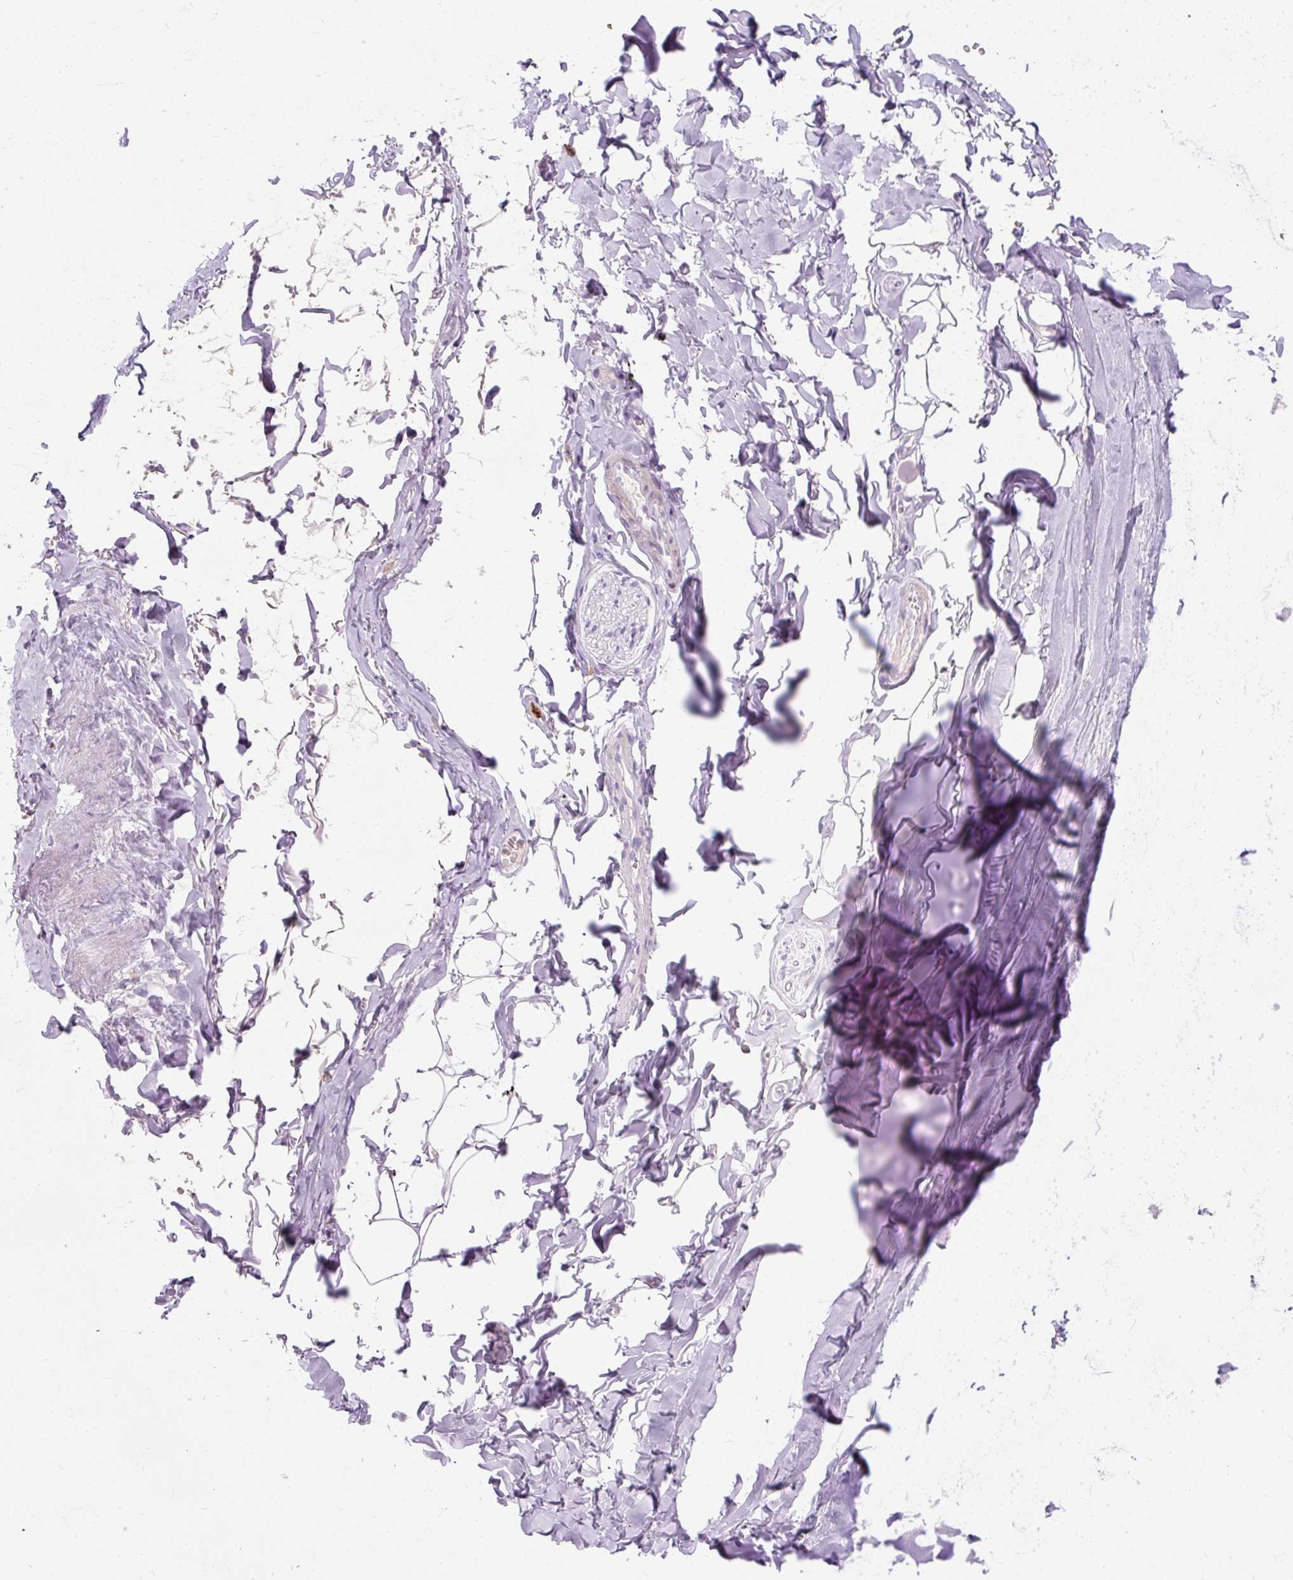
{"staining": {"intensity": "negative", "quantity": "none", "location": "none"}, "tissue": "adipose tissue", "cell_type": "Adipocytes", "image_type": "normal", "snomed": [{"axis": "morphology", "description": "Normal tissue, NOS"}, {"axis": "topography", "description": "Cartilage tissue"}, {"axis": "topography", "description": "Bronchus"}, {"axis": "topography", "description": "Peripheral nerve tissue"}], "caption": "High magnification brightfield microscopy of normal adipose tissue stained with DAB (3,3'-diaminobenzidine) (brown) and counterstained with hematoxylin (blue): adipocytes show no significant positivity. (Brightfield microscopy of DAB IHC at high magnification).", "gene": "DEFA1B", "patient": {"sex": "female", "age": 59}}